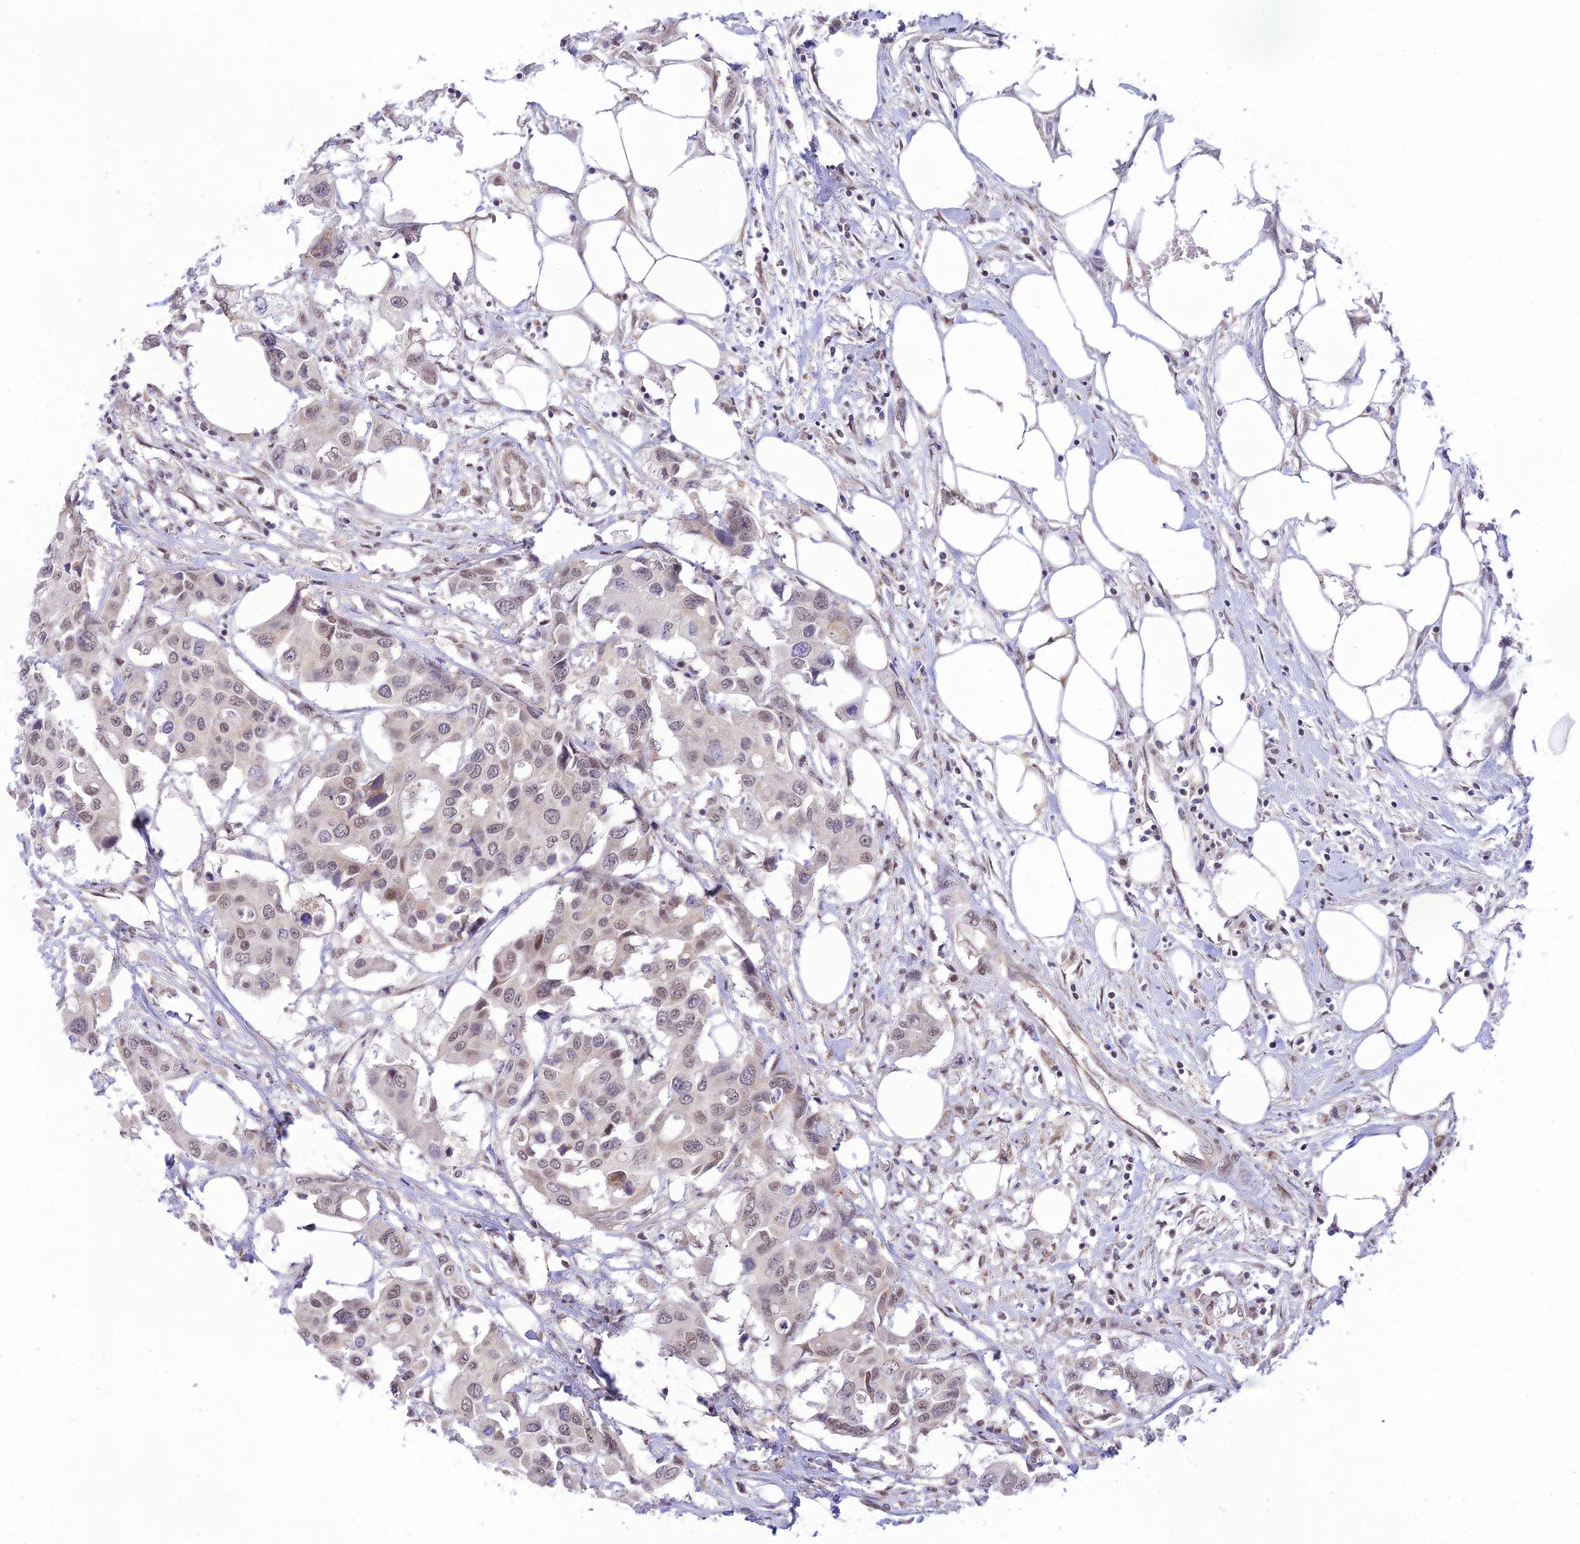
{"staining": {"intensity": "weak", "quantity": ">75%", "location": "nuclear"}, "tissue": "colorectal cancer", "cell_type": "Tumor cells", "image_type": "cancer", "snomed": [{"axis": "morphology", "description": "Adenocarcinoma, NOS"}, {"axis": "topography", "description": "Colon"}], "caption": "Colorectal cancer (adenocarcinoma) stained with a brown dye shows weak nuclear positive staining in about >75% of tumor cells.", "gene": "MICOS13", "patient": {"sex": "male", "age": 77}}